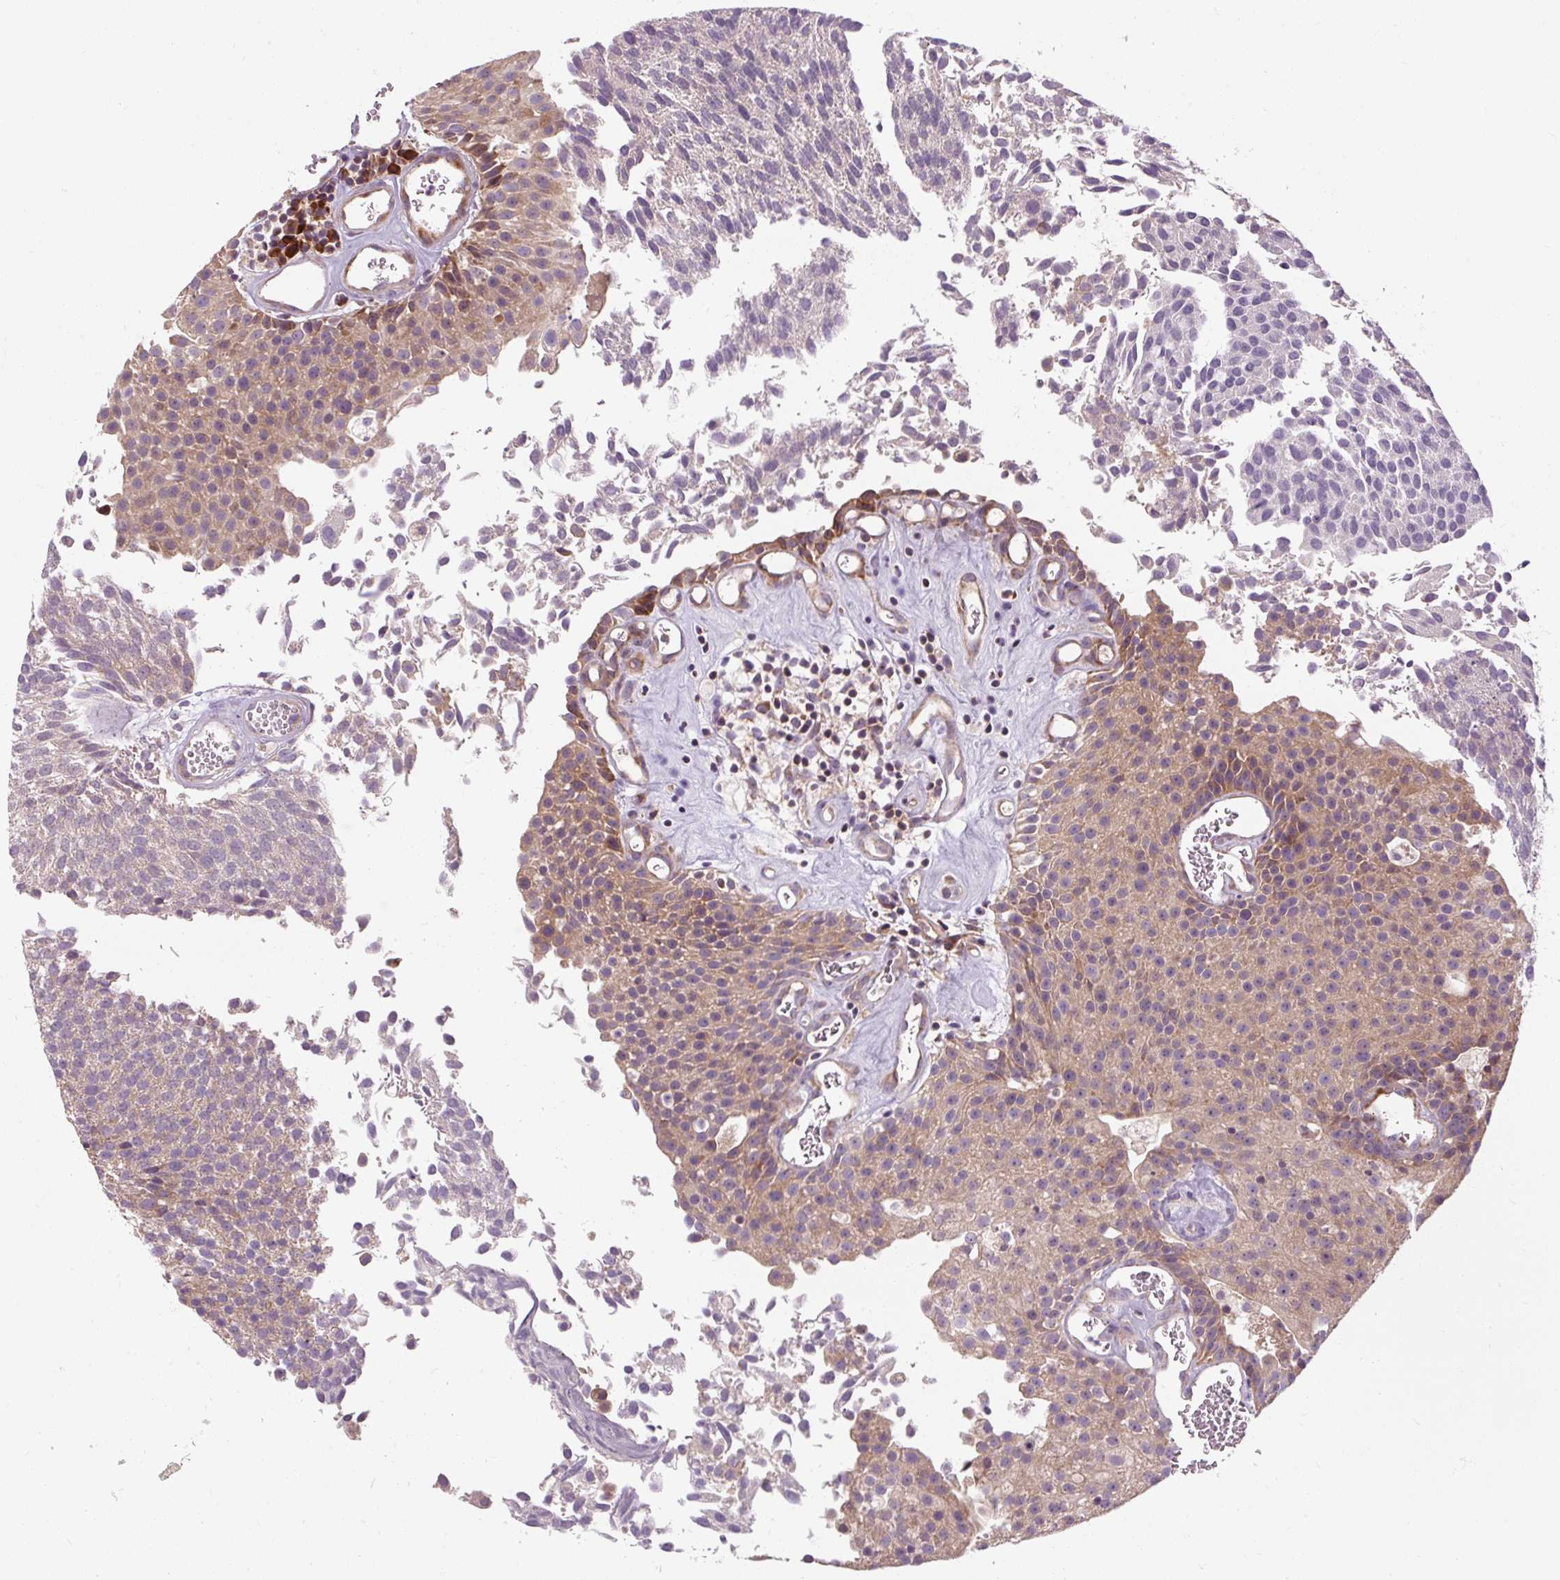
{"staining": {"intensity": "weak", "quantity": "25%-75%", "location": "cytoplasmic/membranous"}, "tissue": "urothelial cancer", "cell_type": "Tumor cells", "image_type": "cancer", "snomed": [{"axis": "morphology", "description": "Urothelial carcinoma, Low grade"}, {"axis": "topography", "description": "Urinary bladder"}], "caption": "Protein staining exhibits weak cytoplasmic/membranous expression in about 25%-75% of tumor cells in urothelial cancer.", "gene": "PRSS48", "patient": {"sex": "female", "age": 79}}